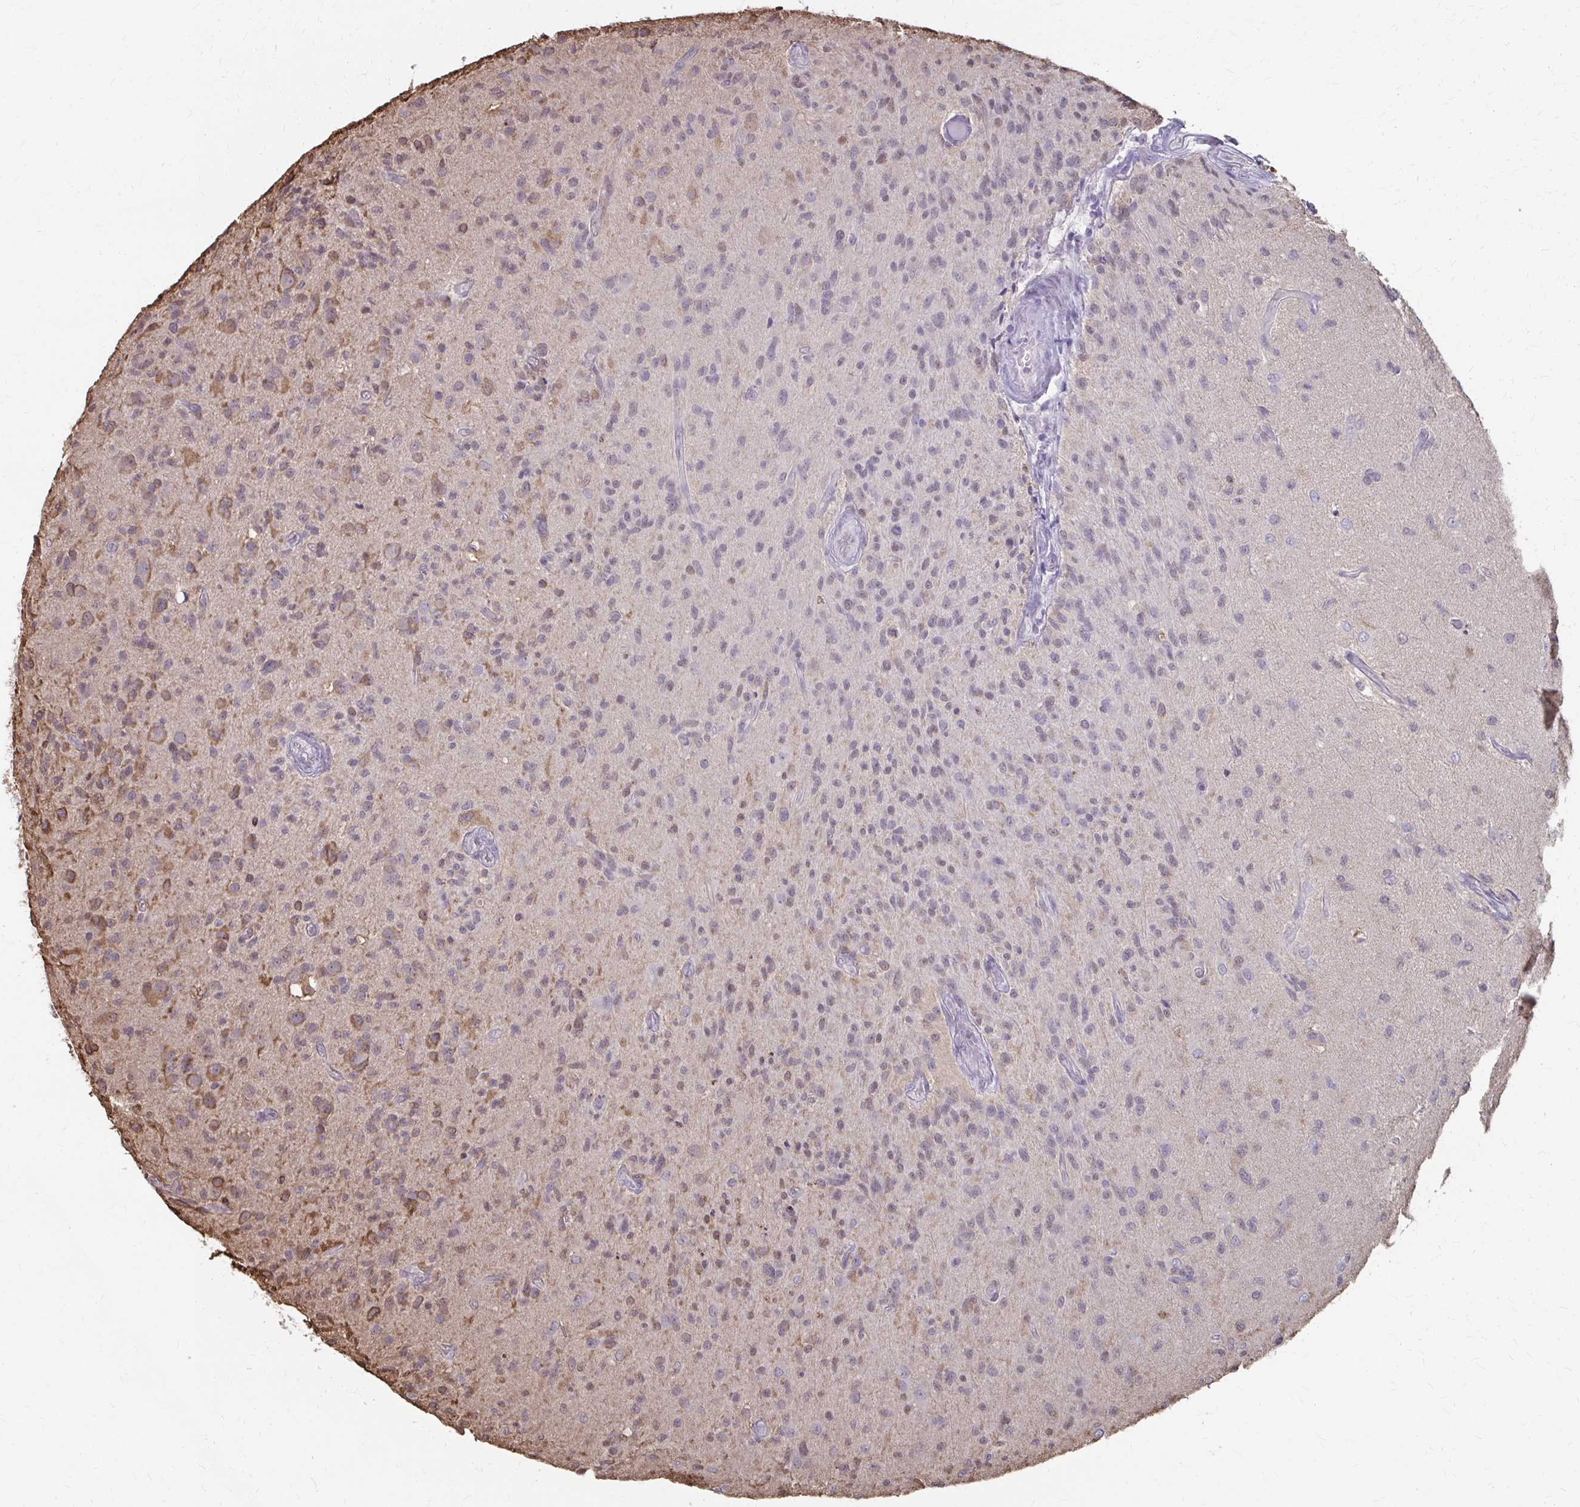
{"staining": {"intensity": "weak", "quantity": "<25%", "location": "cytoplasmic/membranous"}, "tissue": "glioma", "cell_type": "Tumor cells", "image_type": "cancer", "snomed": [{"axis": "morphology", "description": "Glioma, malignant, High grade"}, {"axis": "topography", "description": "Brain"}], "caption": "Immunohistochemical staining of glioma reveals no significant staining in tumor cells.", "gene": "ING4", "patient": {"sex": "female", "age": 67}}